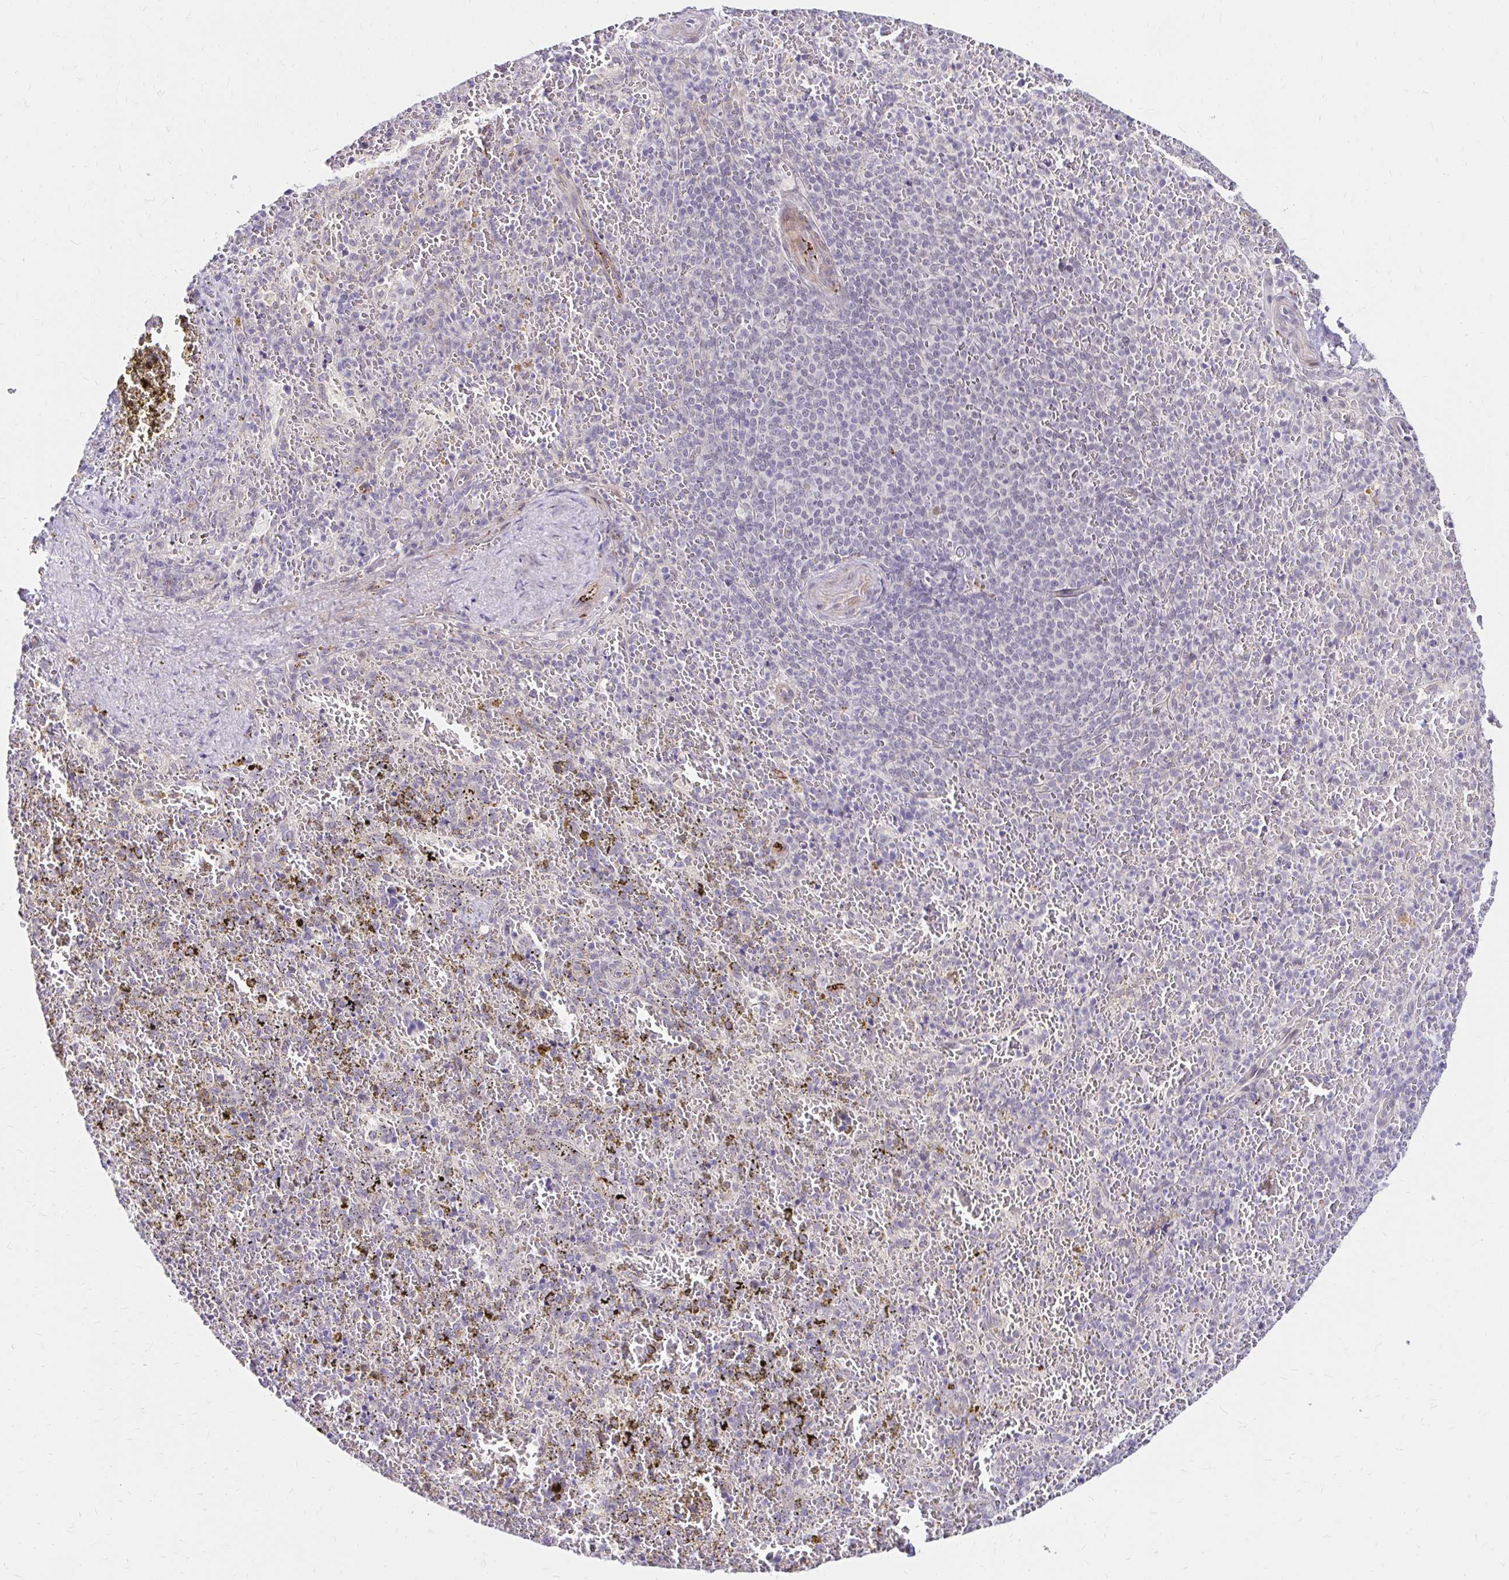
{"staining": {"intensity": "negative", "quantity": "none", "location": "none"}, "tissue": "spleen", "cell_type": "Cells in red pulp", "image_type": "normal", "snomed": [{"axis": "morphology", "description": "Normal tissue, NOS"}, {"axis": "topography", "description": "Spleen"}], "caption": "This is an immunohistochemistry photomicrograph of normal spleen. There is no expression in cells in red pulp.", "gene": "GUCY1A1", "patient": {"sex": "female", "age": 50}}